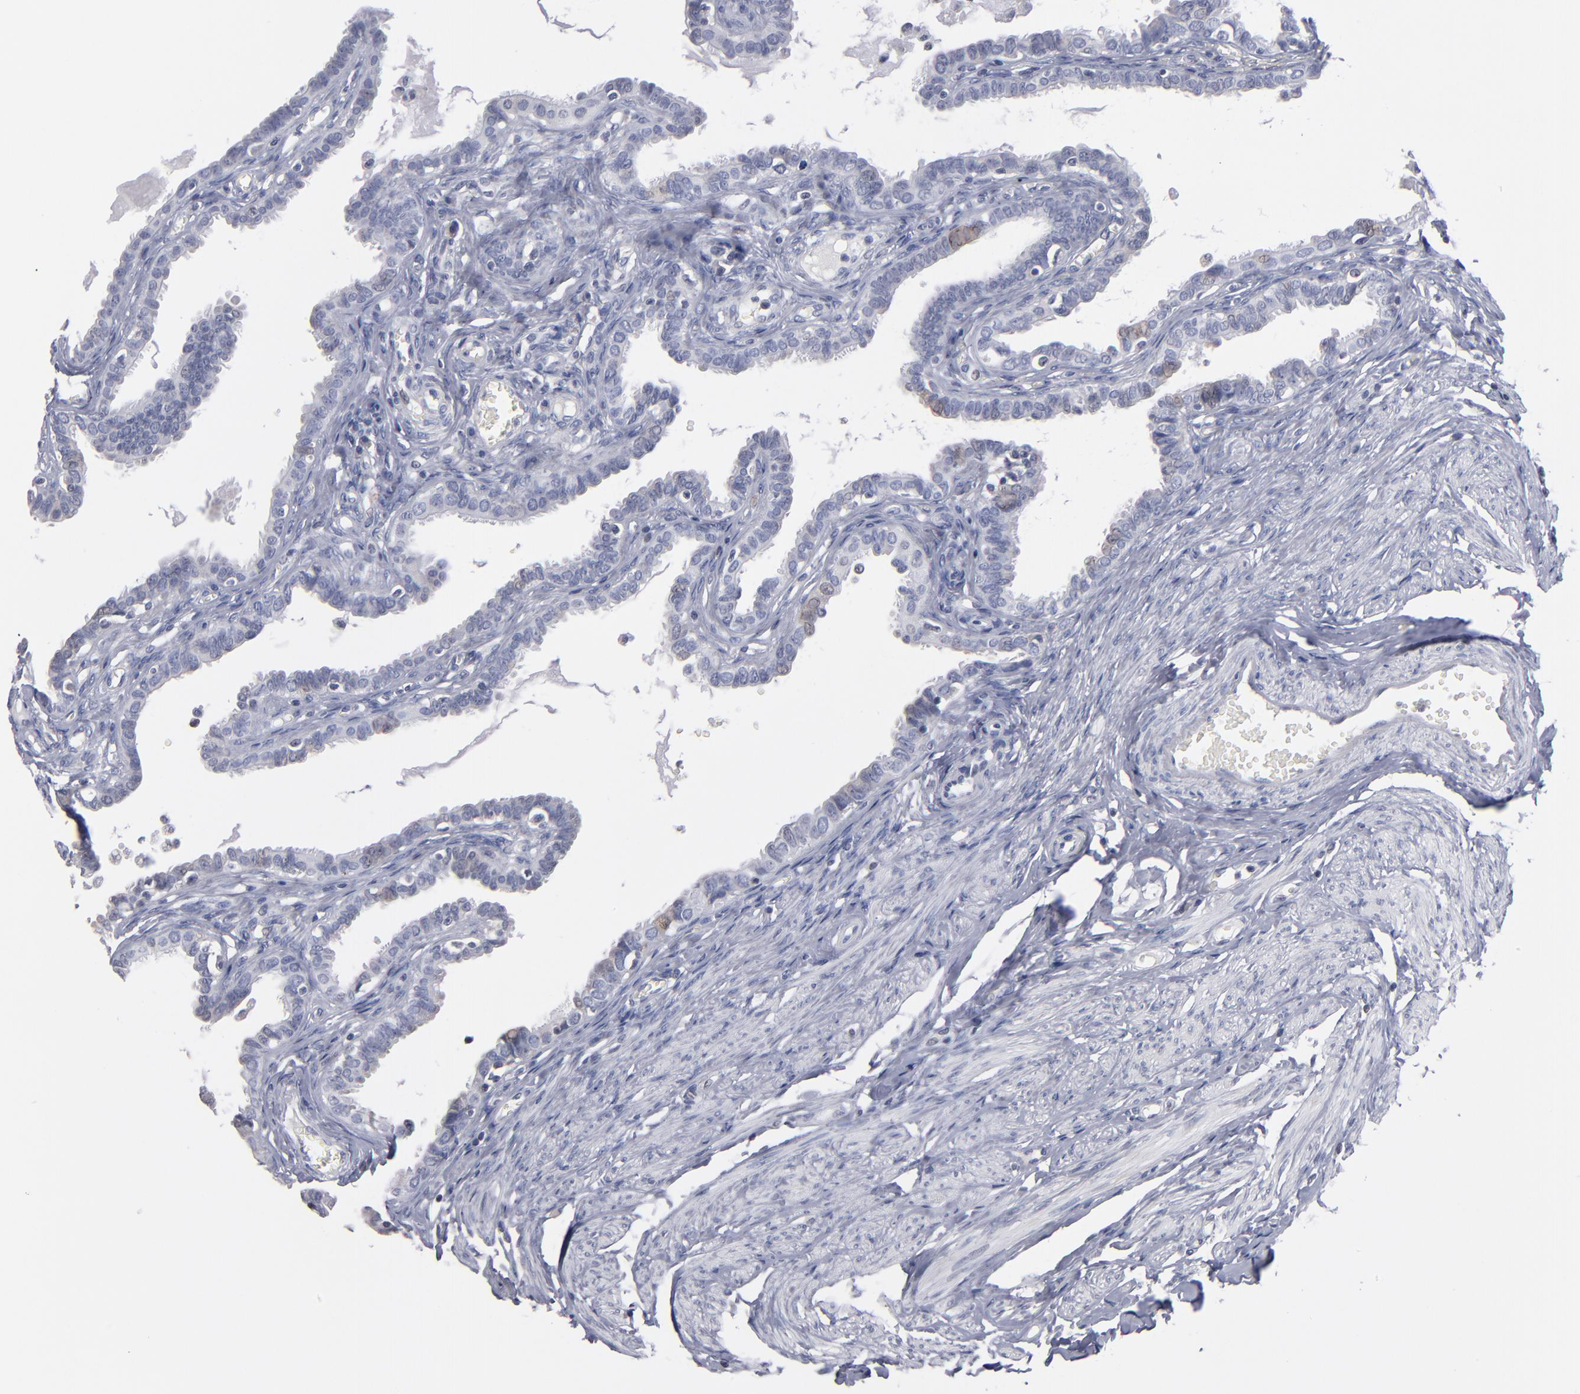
{"staining": {"intensity": "weak", "quantity": "<25%", "location": "nuclear"}, "tissue": "fallopian tube", "cell_type": "Glandular cells", "image_type": "normal", "snomed": [{"axis": "morphology", "description": "Normal tissue, NOS"}, {"axis": "topography", "description": "Fallopian tube"}], "caption": "Image shows no protein staining in glandular cells of benign fallopian tube.", "gene": "RPH3A", "patient": {"sex": "female", "age": 67}}